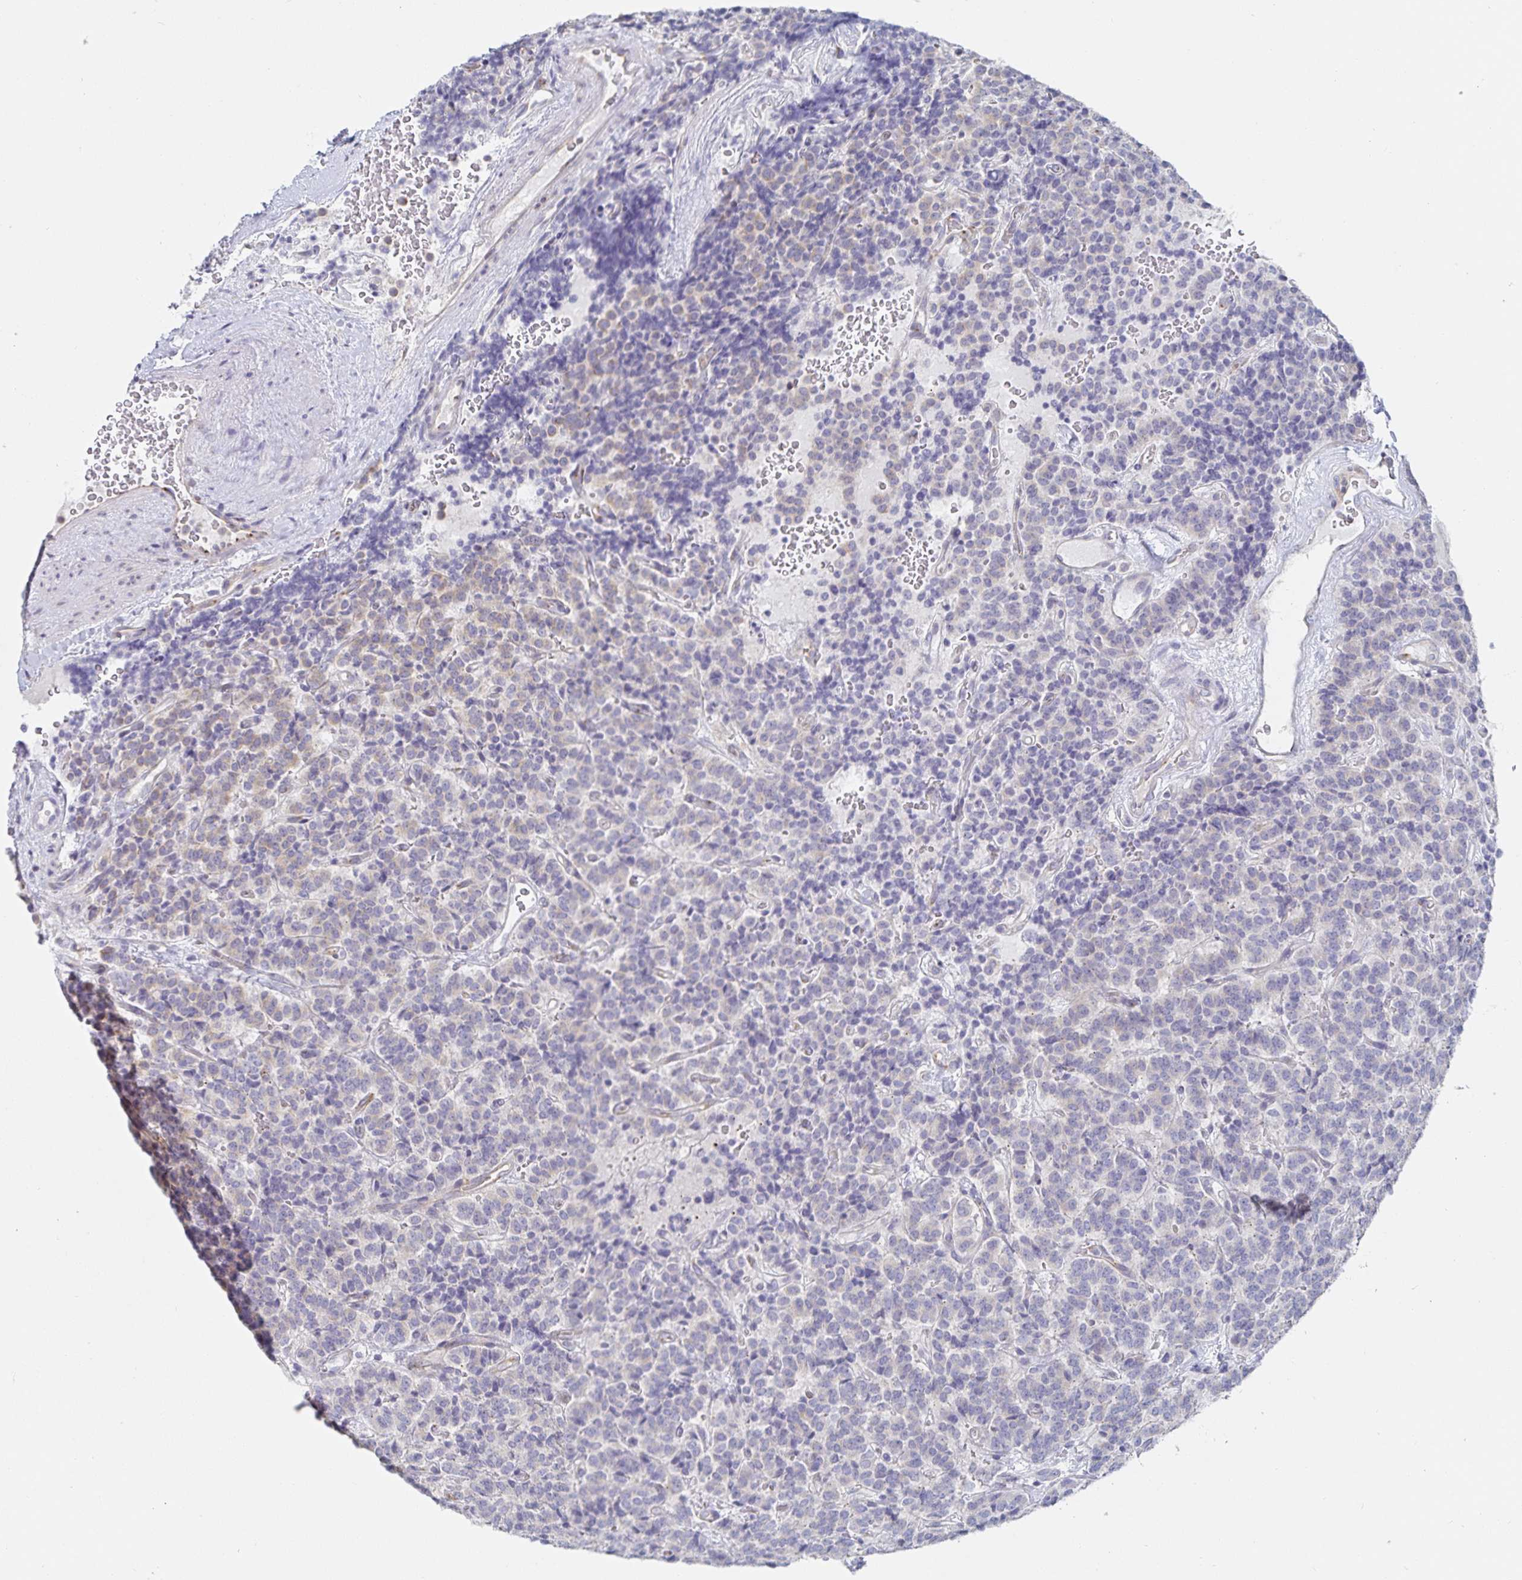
{"staining": {"intensity": "negative", "quantity": "none", "location": "none"}, "tissue": "carcinoid", "cell_type": "Tumor cells", "image_type": "cancer", "snomed": [{"axis": "morphology", "description": "Carcinoid, malignant, NOS"}, {"axis": "topography", "description": "Pancreas"}], "caption": "Tumor cells show no significant expression in malignant carcinoid.", "gene": "SFTPA1", "patient": {"sex": "male", "age": 36}}